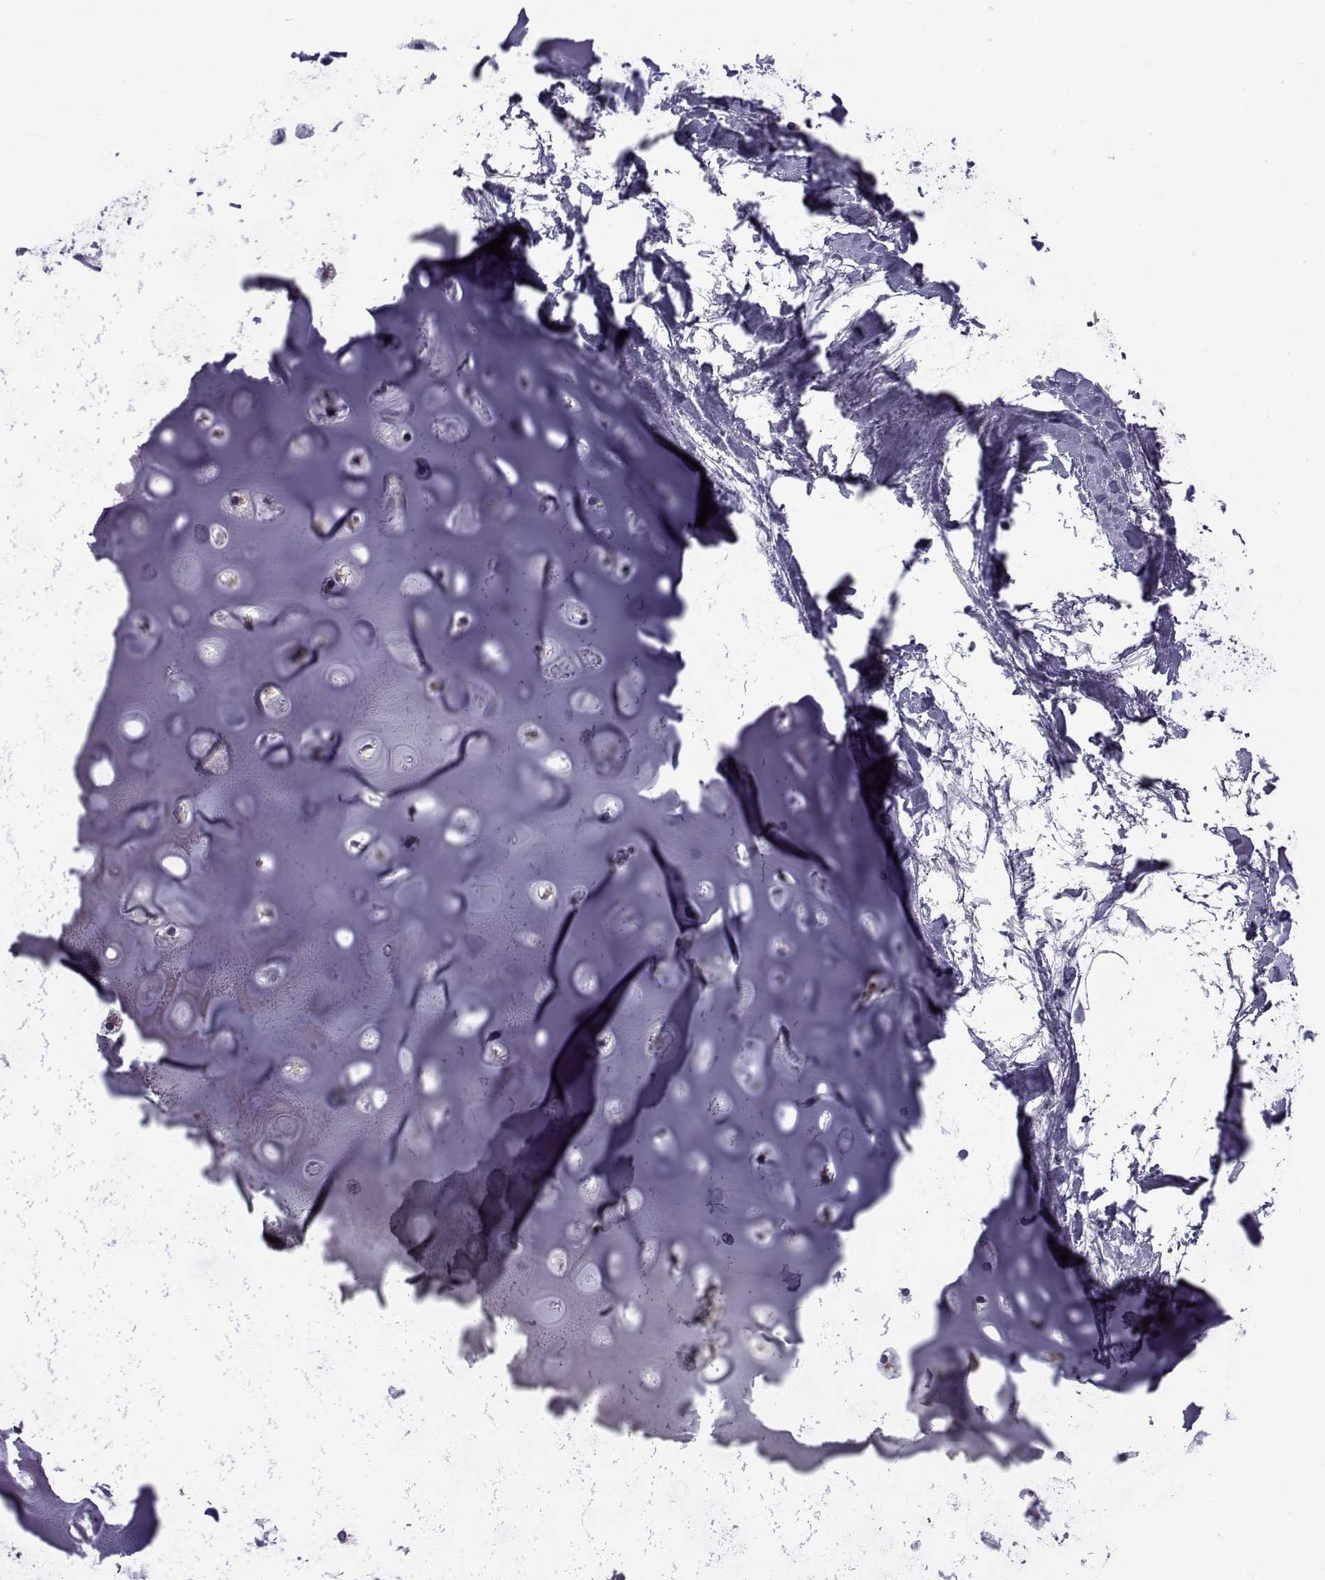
{"staining": {"intensity": "negative", "quantity": "none", "location": "none"}, "tissue": "soft tissue", "cell_type": "Chondrocytes", "image_type": "normal", "snomed": [{"axis": "morphology", "description": "Normal tissue, NOS"}, {"axis": "morphology", "description": "Squamous cell carcinoma, NOS"}, {"axis": "topography", "description": "Cartilage tissue"}, {"axis": "topography", "description": "Lung"}], "caption": "A photomicrograph of human soft tissue is negative for staining in chondrocytes. Nuclei are stained in blue.", "gene": "LRRC27", "patient": {"sex": "male", "age": 66}}